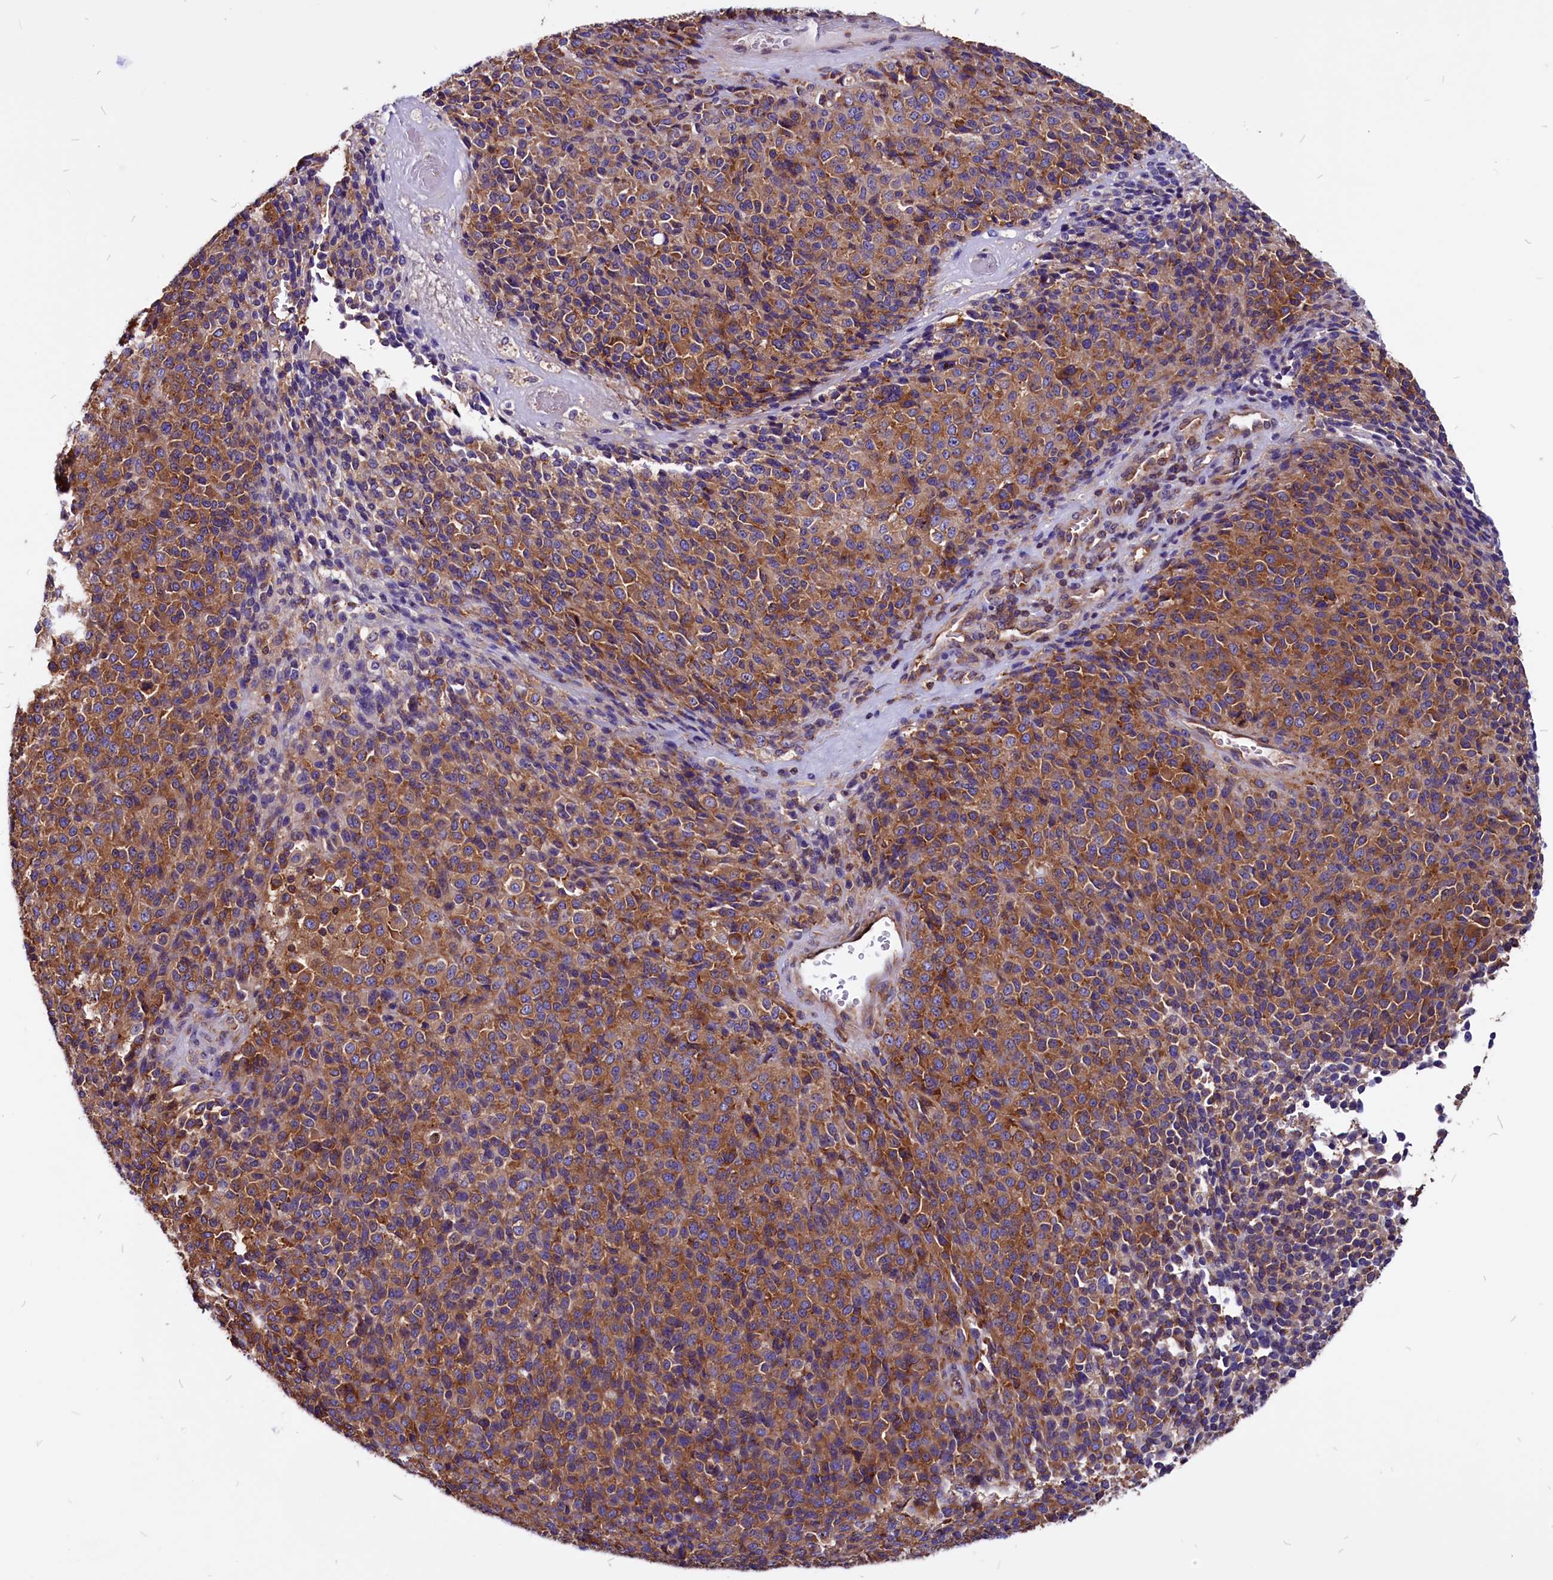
{"staining": {"intensity": "moderate", "quantity": ">75%", "location": "cytoplasmic/membranous"}, "tissue": "melanoma", "cell_type": "Tumor cells", "image_type": "cancer", "snomed": [{"axis": "morphology", "description": "Malignant melanoma, Metastatic site"}, {"axis": "topography", "description": "Brain"}], "caption": "High-power microscopy captured an IHC micrograph of melanoma, revealing moderate cytoplasmic/membranous positivity in about >75% of tumor cells.", "gene": "EIF3G", "patient": {"sex": "female", "age": 56}}